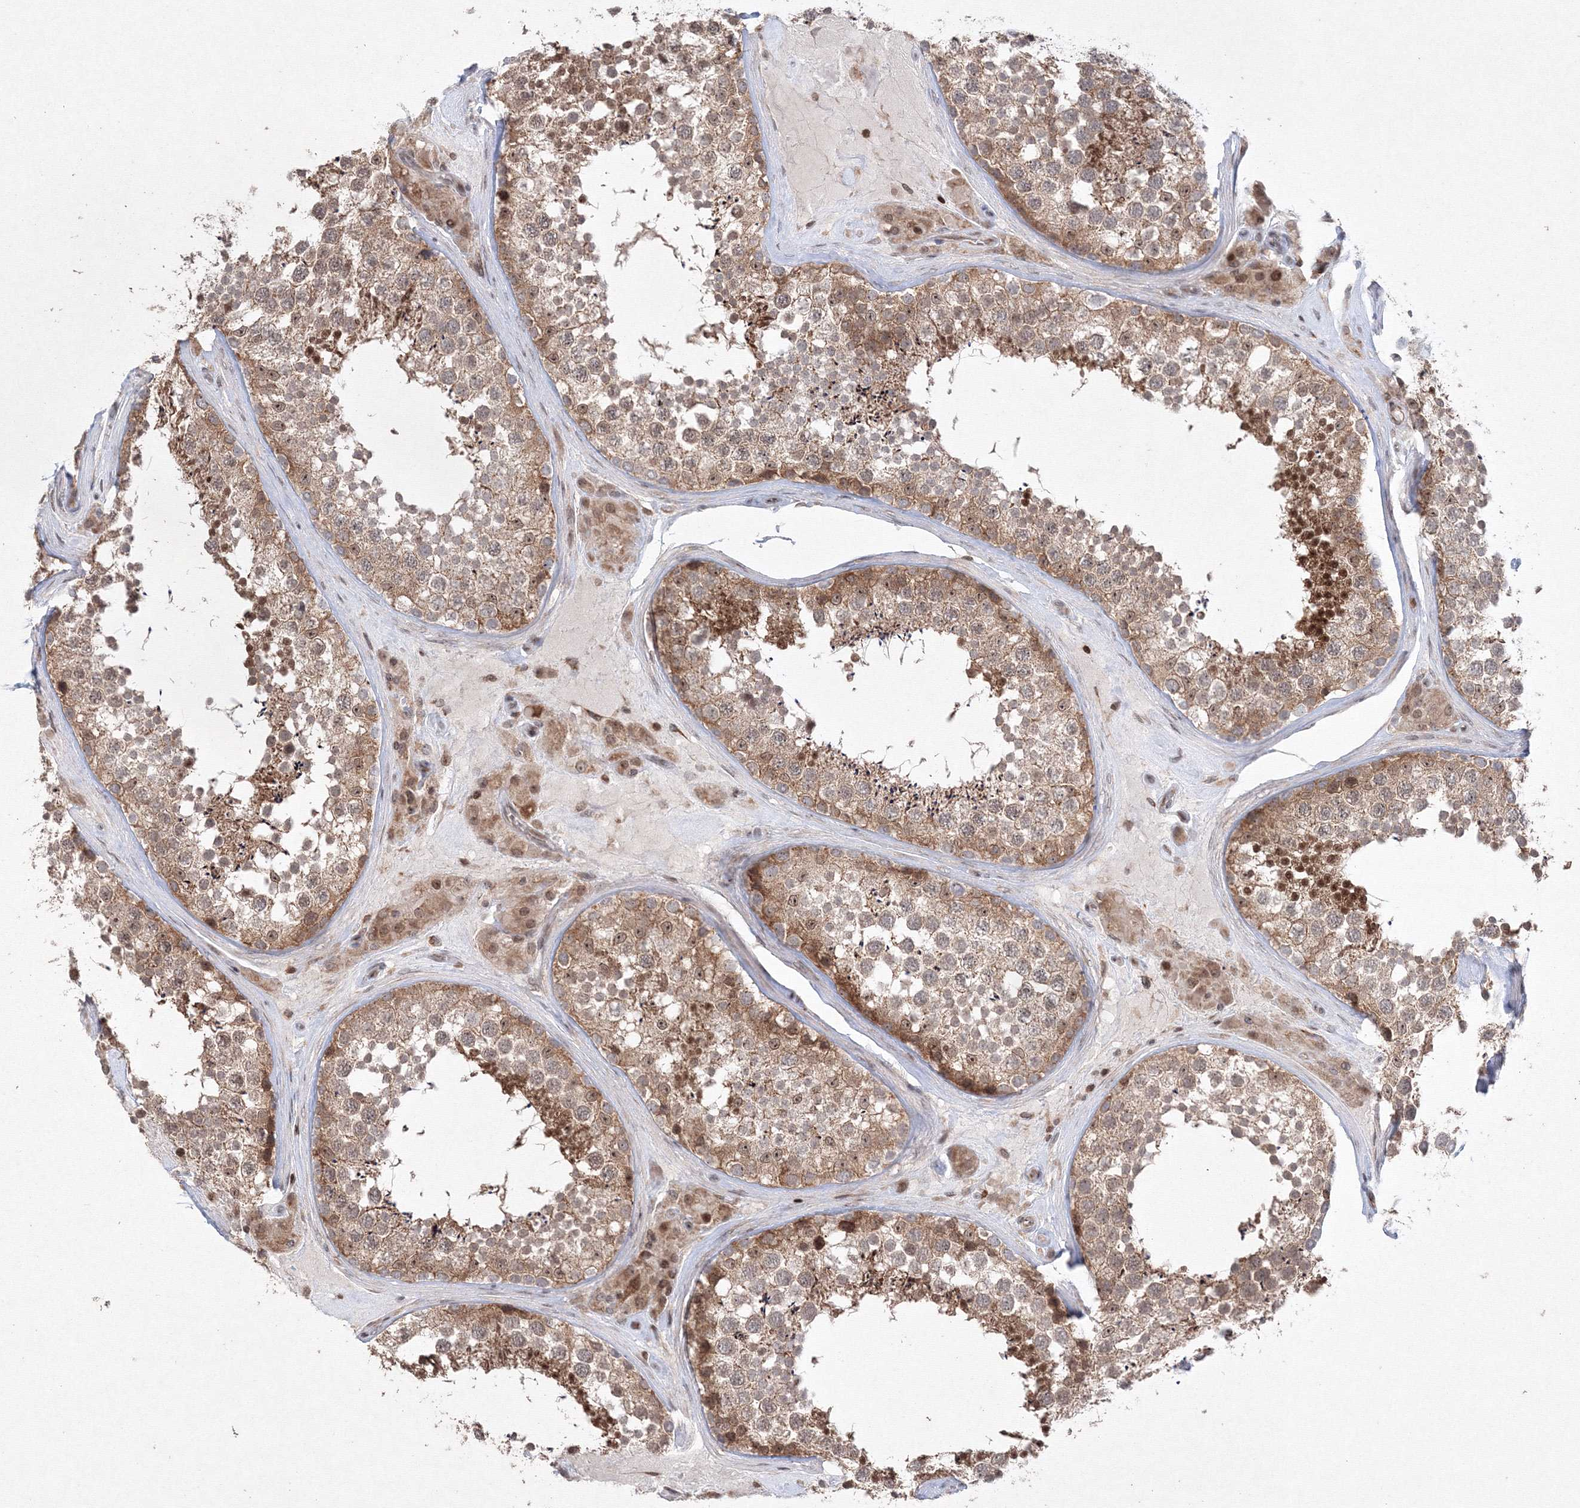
{"staining": {"intensity": "moderate", "quantity": ">75%", "location": "cytoplasmic/membranous,nuclear"}, "tissue": "testis", "cell_type": "Cells in seminiferous ducts", "image_type": "normal", "snomed": [{"axis": "morphology", "description": "Normal tissue, NOS"}, {"axis": "topography", "description": "Testis"}], "caption": "Immunohistochemistry (IHC) micrograph of normal testis: human testis stained using IHC exhibits medium levels of moderate protein expression localized specifically in the cytoplasmic/membranous,nuclear of cells in seminiferous ducts, appearing as a cytoplasmic/membranous,nuclear brown color.", "gene": "MKRN2", "patient": {"sex": "male", "age": 46}}